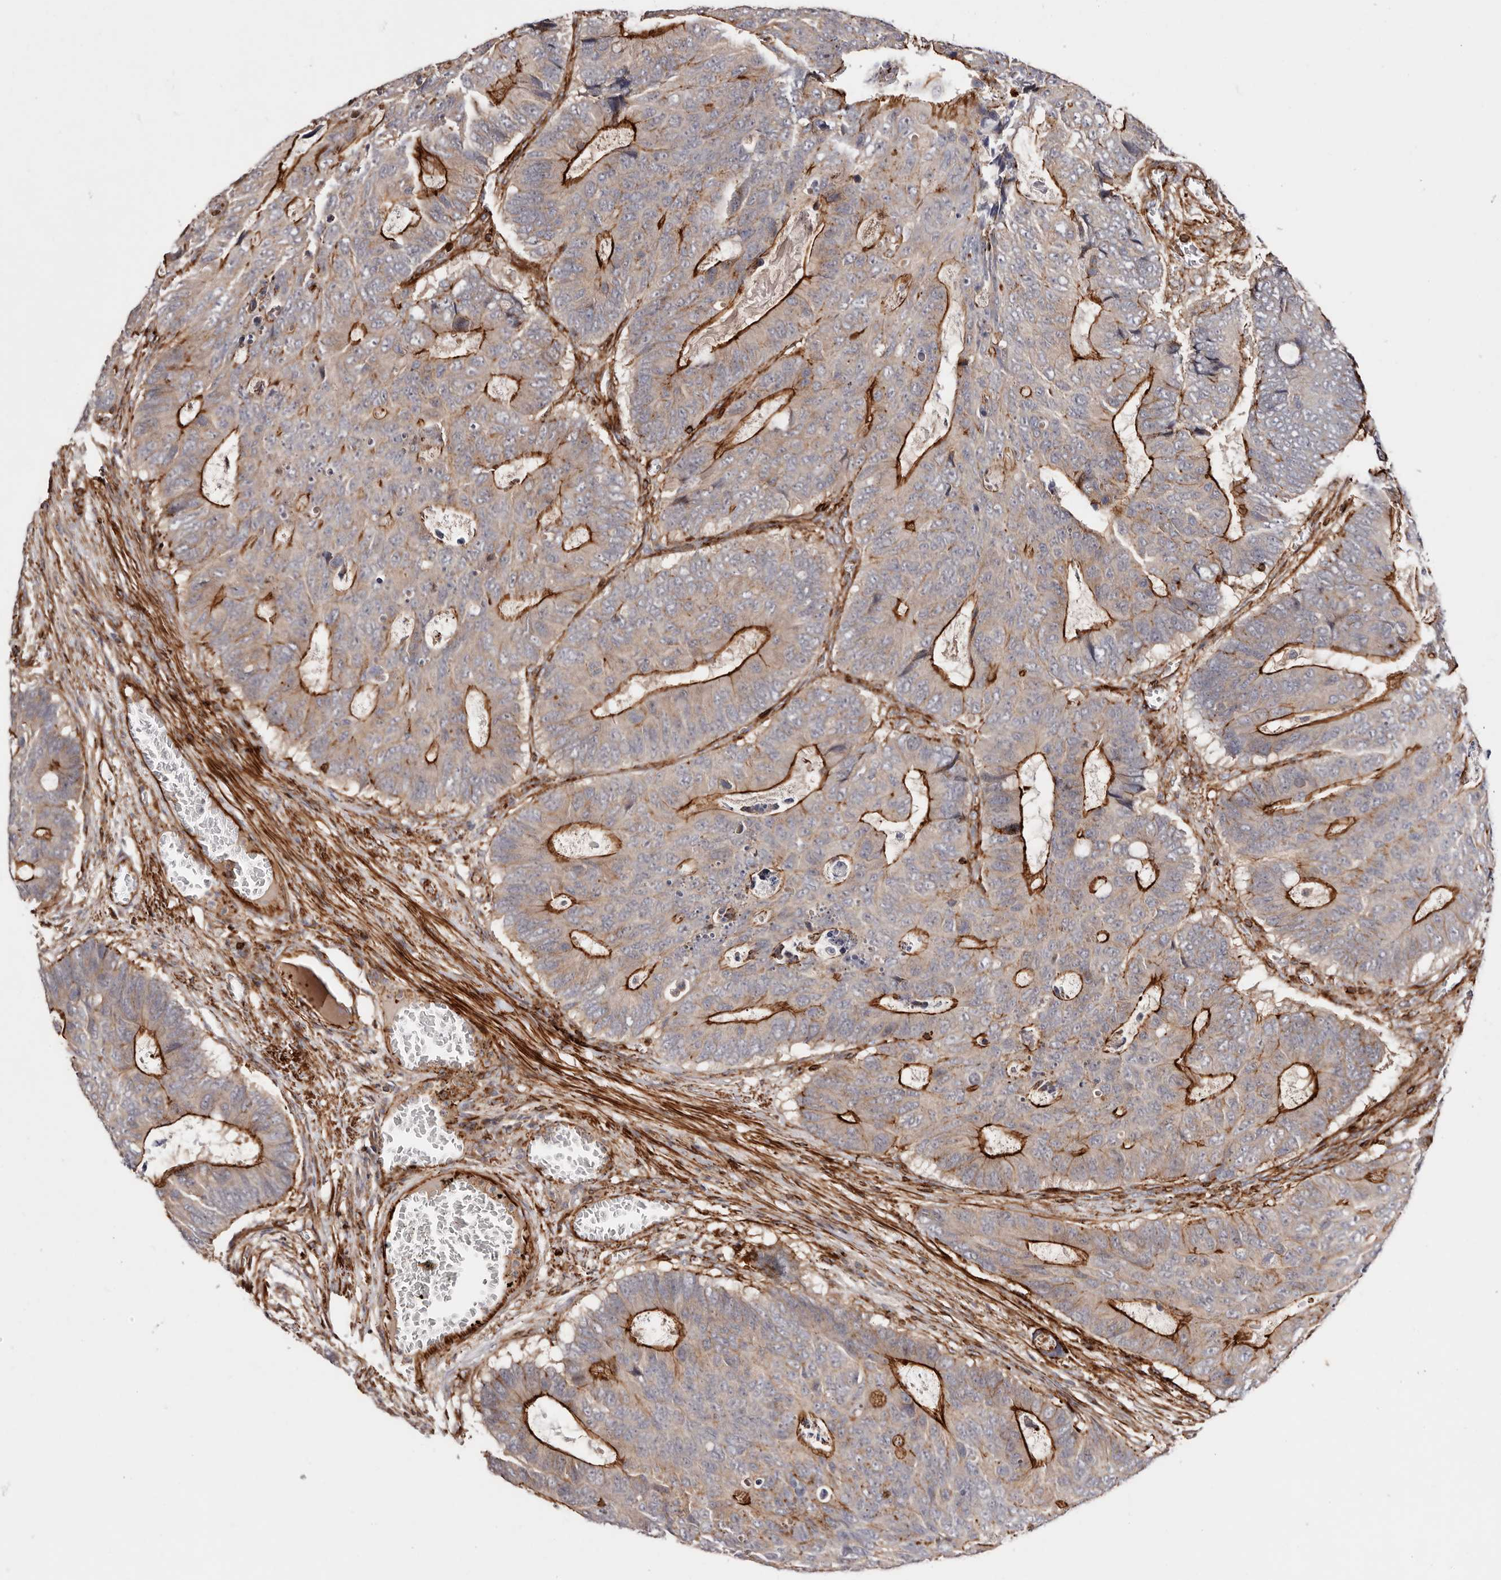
{"staining": {"intensity": "strong", "quantity": ">75%", "location": "cytoplasmic/membranous"}, "tissue": "colorectal cancer", "cell_type": "Tumor cells", "image_type": "cancer", "snomed": [{"axis": "morphology", "description": "Adenocarcinoma, NOS"}, {"axis": "topography", "description": "Colon"}], "caption": "This is a photomicrograph of immunohistochemistry staining of colorectal adenocarcinoma, which shows strong expression in the cytoplasmic/membranous of tumor cells.", "gene": "PTPN22", "patient": {"sex": "male", "age": 87}}